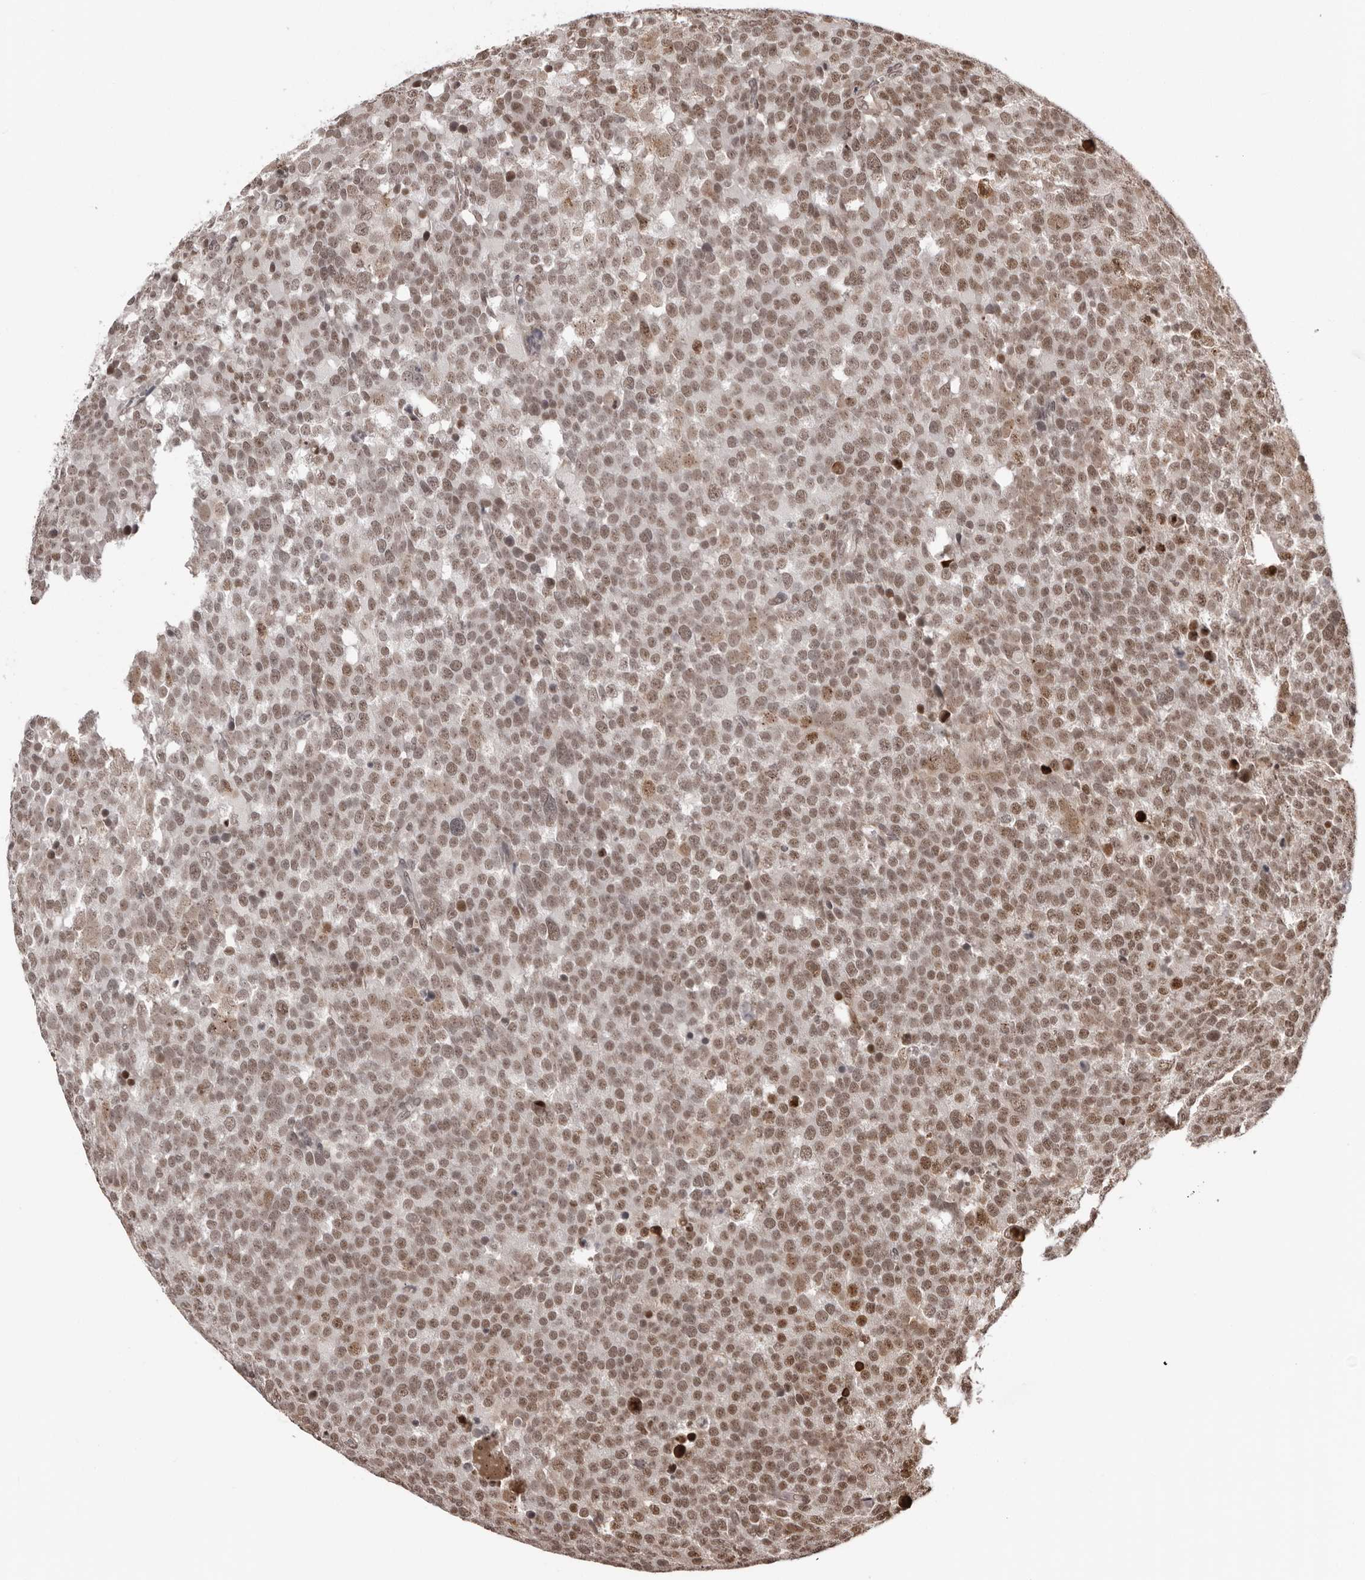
{"staining": {"intensity": "moderate", "quantity": ">75%", "location": "nuclear"}, "tissue": "testis cancer", "cell_type": "Tumor cells", "image_type": "cancer", "snomed": [{"axis": "morphology", "description": "Seminoma, NOS"}, {"axis": "topography", "description": "Testis"}], "caption": "Protein analysis of testis seminoma tissue displays moderate nuclear positivity in about >75% of tumor cells.", "gene": "SDE2", "patient": {"sex": "male", "age": 71}}